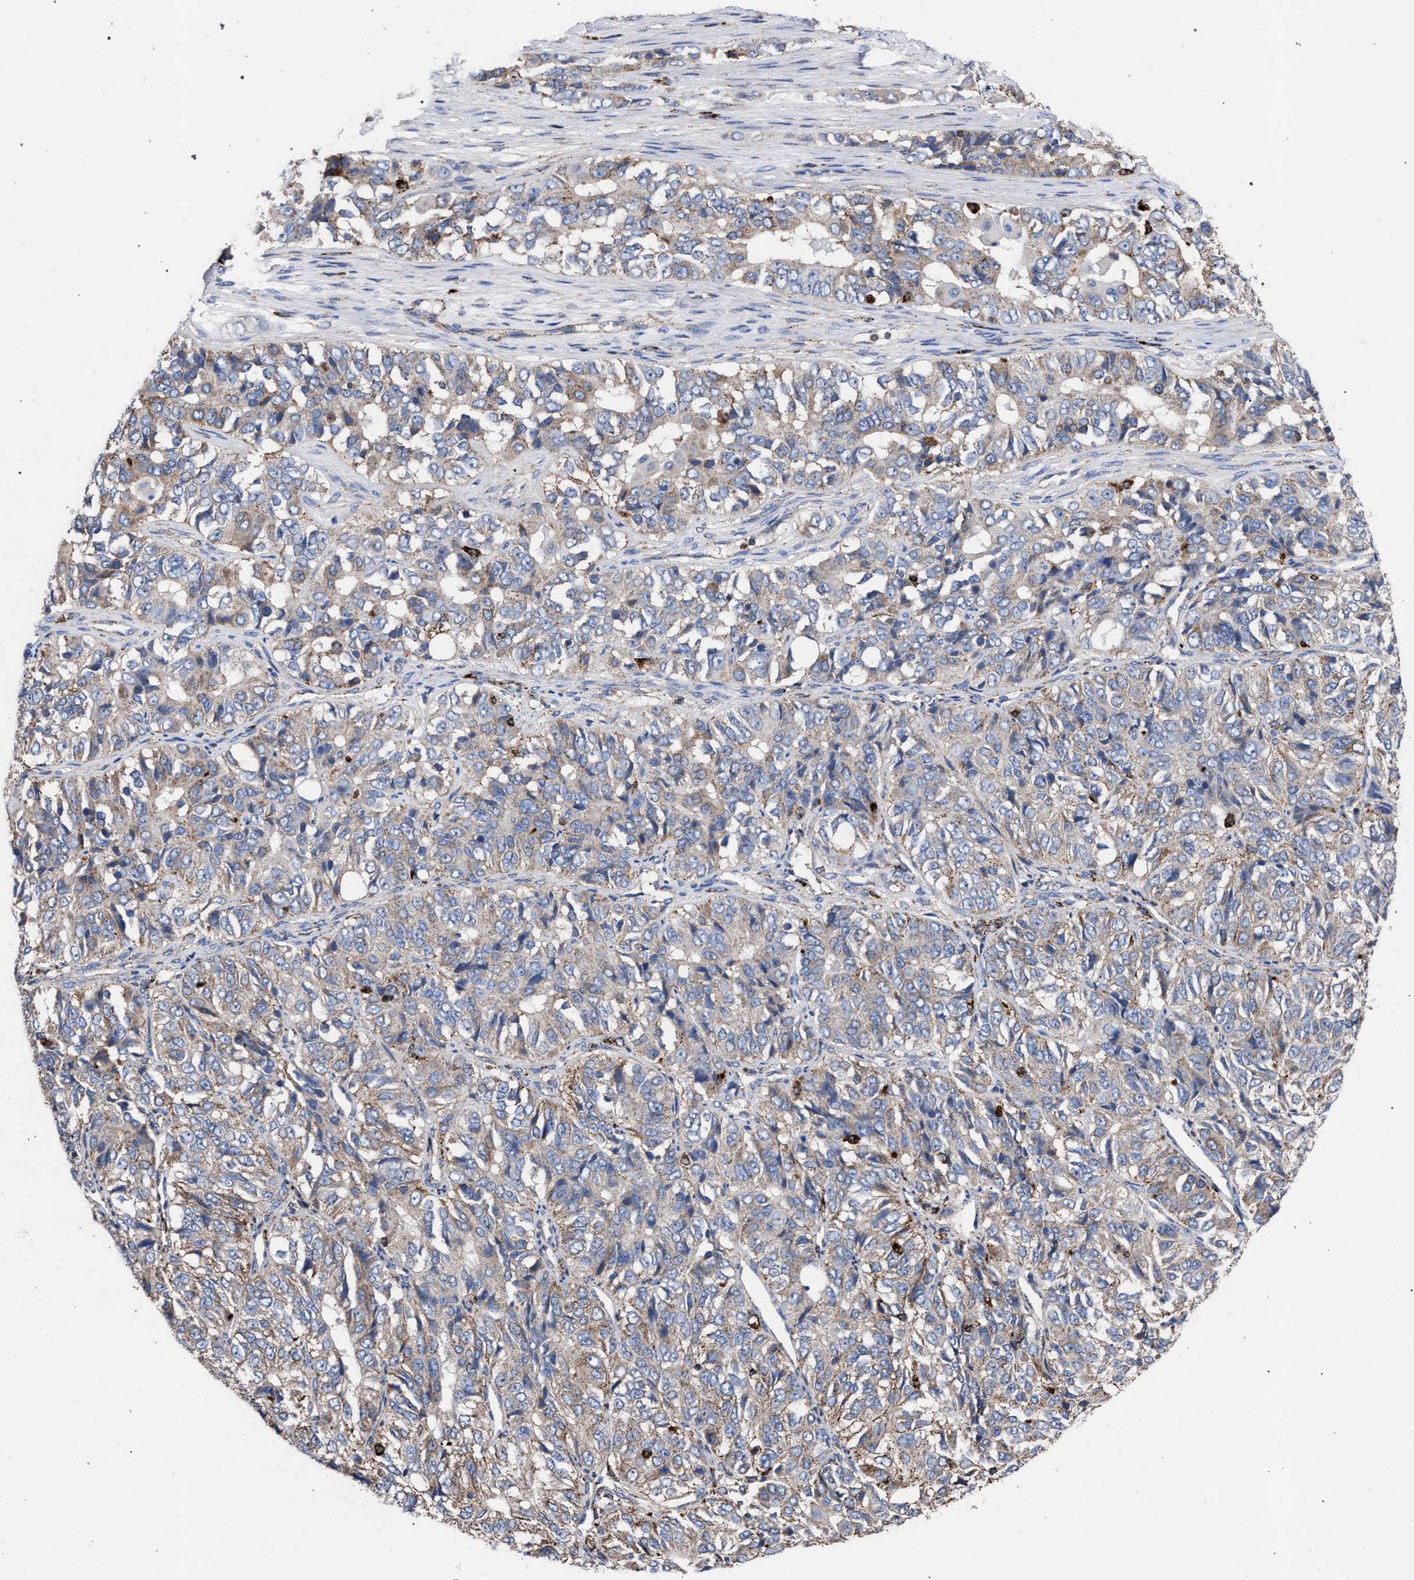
{"staining": {"intensity": "weak", "quantity": "25%-75%", "location": "cytoplasmic/membranous"}, "tissue": "ovarian cancer", "cell_type": "Tumor cells", "image_type": "cancer", "snomed": [{"axis": "morphology", "description": "Carcinoma, endometroid"}, {"axis": "topography", "description": "Ovary"}], "caption": "The histopathology image demonstrates a brown stain indicating the presence of a protein in the cytoplasmic/membranous of tumor cells in ovarian cancer. Using DAB (brown) and hematoxylin (blue) stains, captured at high magnification using brightfield microscopy.", "gene": "PPT1", "patient": {"sex": "female", "age": 51}}